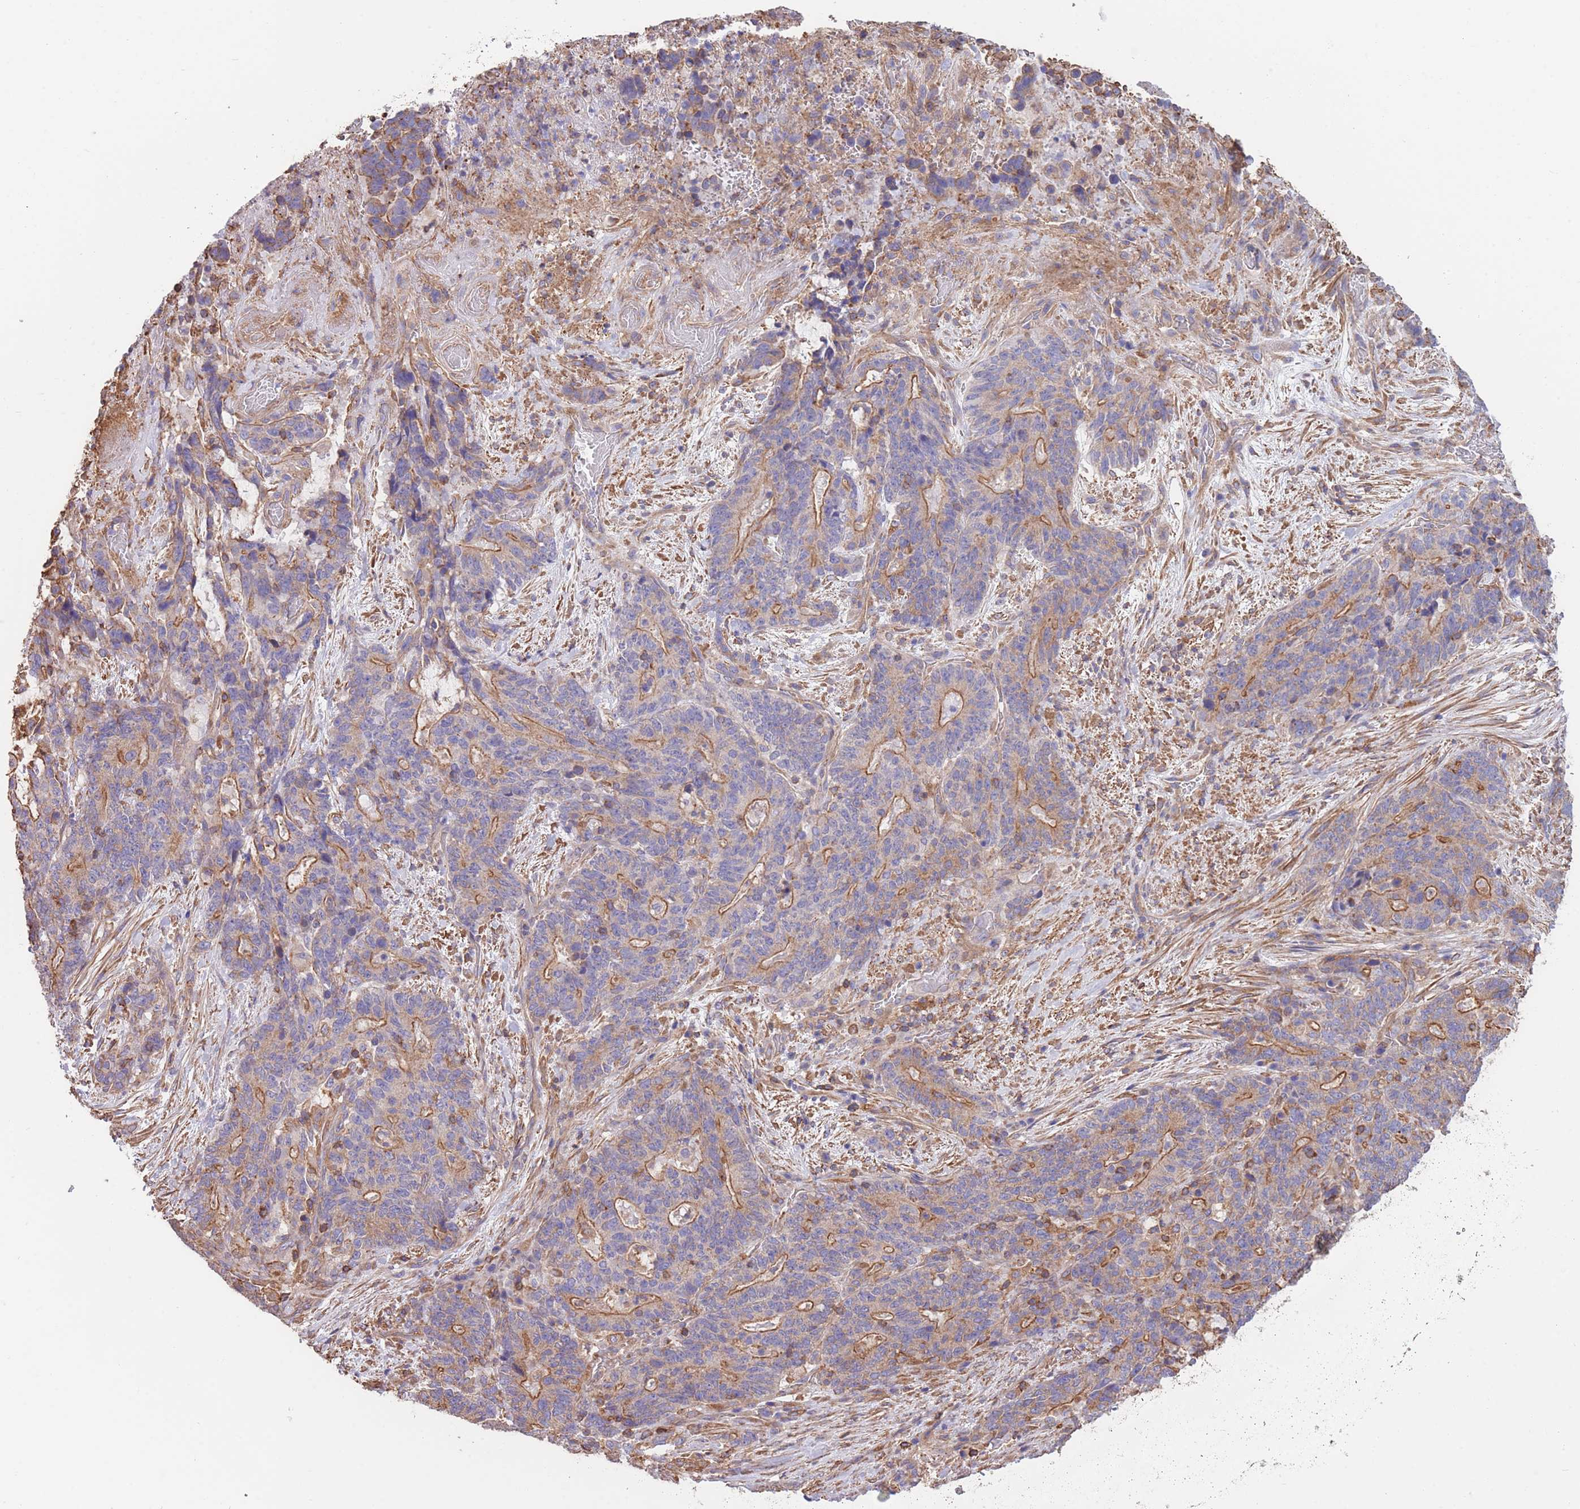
{"staining": {"intensity": "moderate", "quantity": "25%-75%", "location": "cytoplasmic/membranous"}, "tissue": "stomach cancer", "cell_type": "Tumor cells", "image_type": "cancer", "snomed": [{"axis": "morphology", "description": "Normal tissue, NOS"}, {"axis": "morphology", "description": "Adenocarcinoma, NOS"}, {"axis": "topography", "description": "Stomach"}], "caption": "An IHC photomicrograph of tumor tissue is shown. Protein staining in brown highlights moderate cytoplasmic/membranous positivity in adenocarcinoma (stomach) within tumor cells.", "gene": "LRRN4CL", "patient": {"sex": "female", "age": 64}}